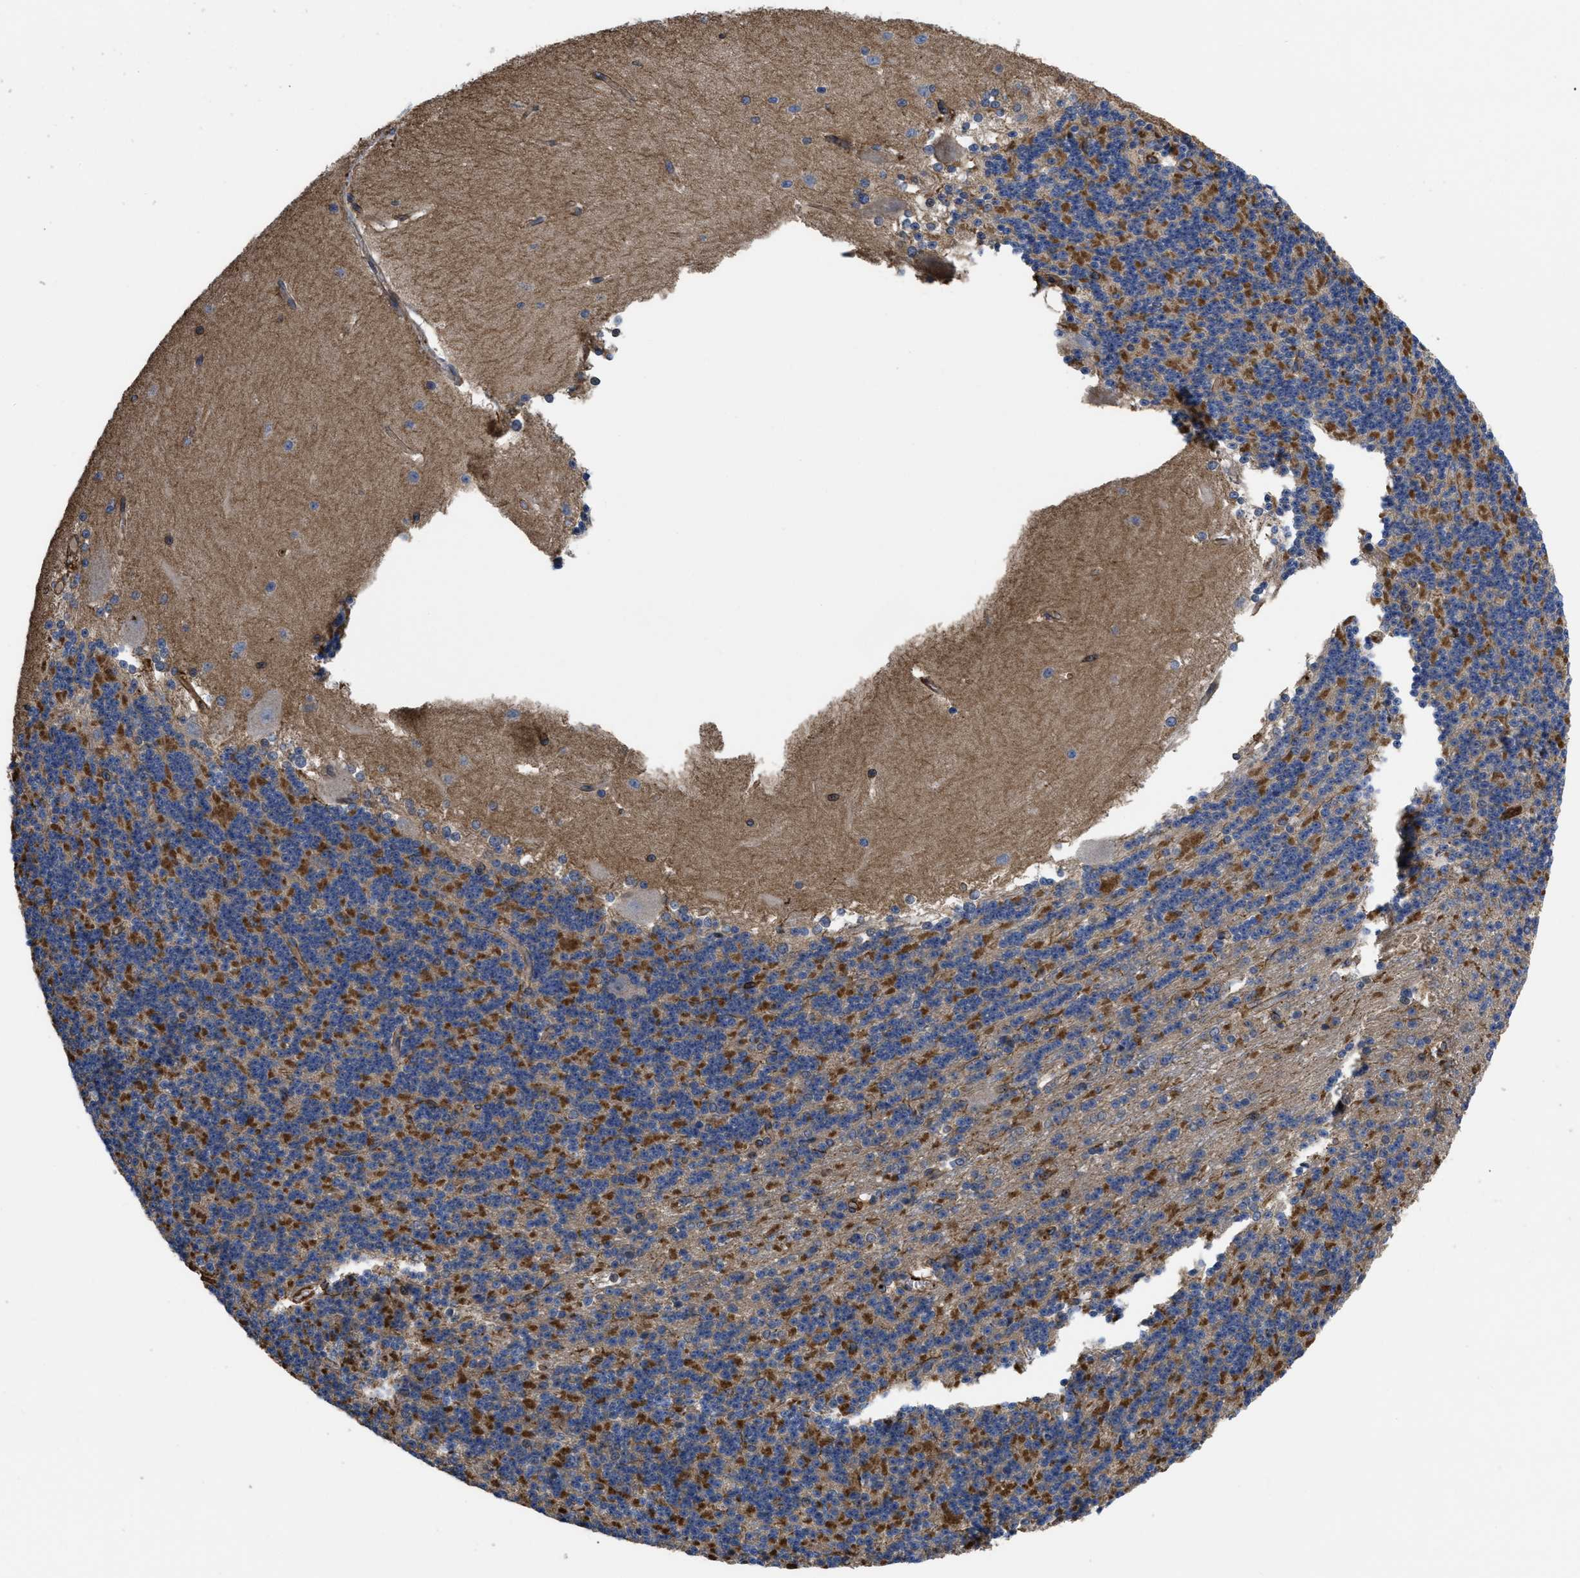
{"staining": {"intensity": "strong", "quantity": "25%-75%", "location": "cytoplasmic/membranous"}, "tissue": "cerebellum", "cell_type": "Cells in granular layer", "image_type": "normal", "snomed": [{"axis": "morphology", "description": "Normal tissue, NOS"}, {"axis": "topography", "description": "Cerebellum"}], "caption": "Cerebellum stained with a protein marker exhibits strong staining in cells in granular layer.", "gene": "SCUBE2", "patient": {"sex": "female", "age": 19}}